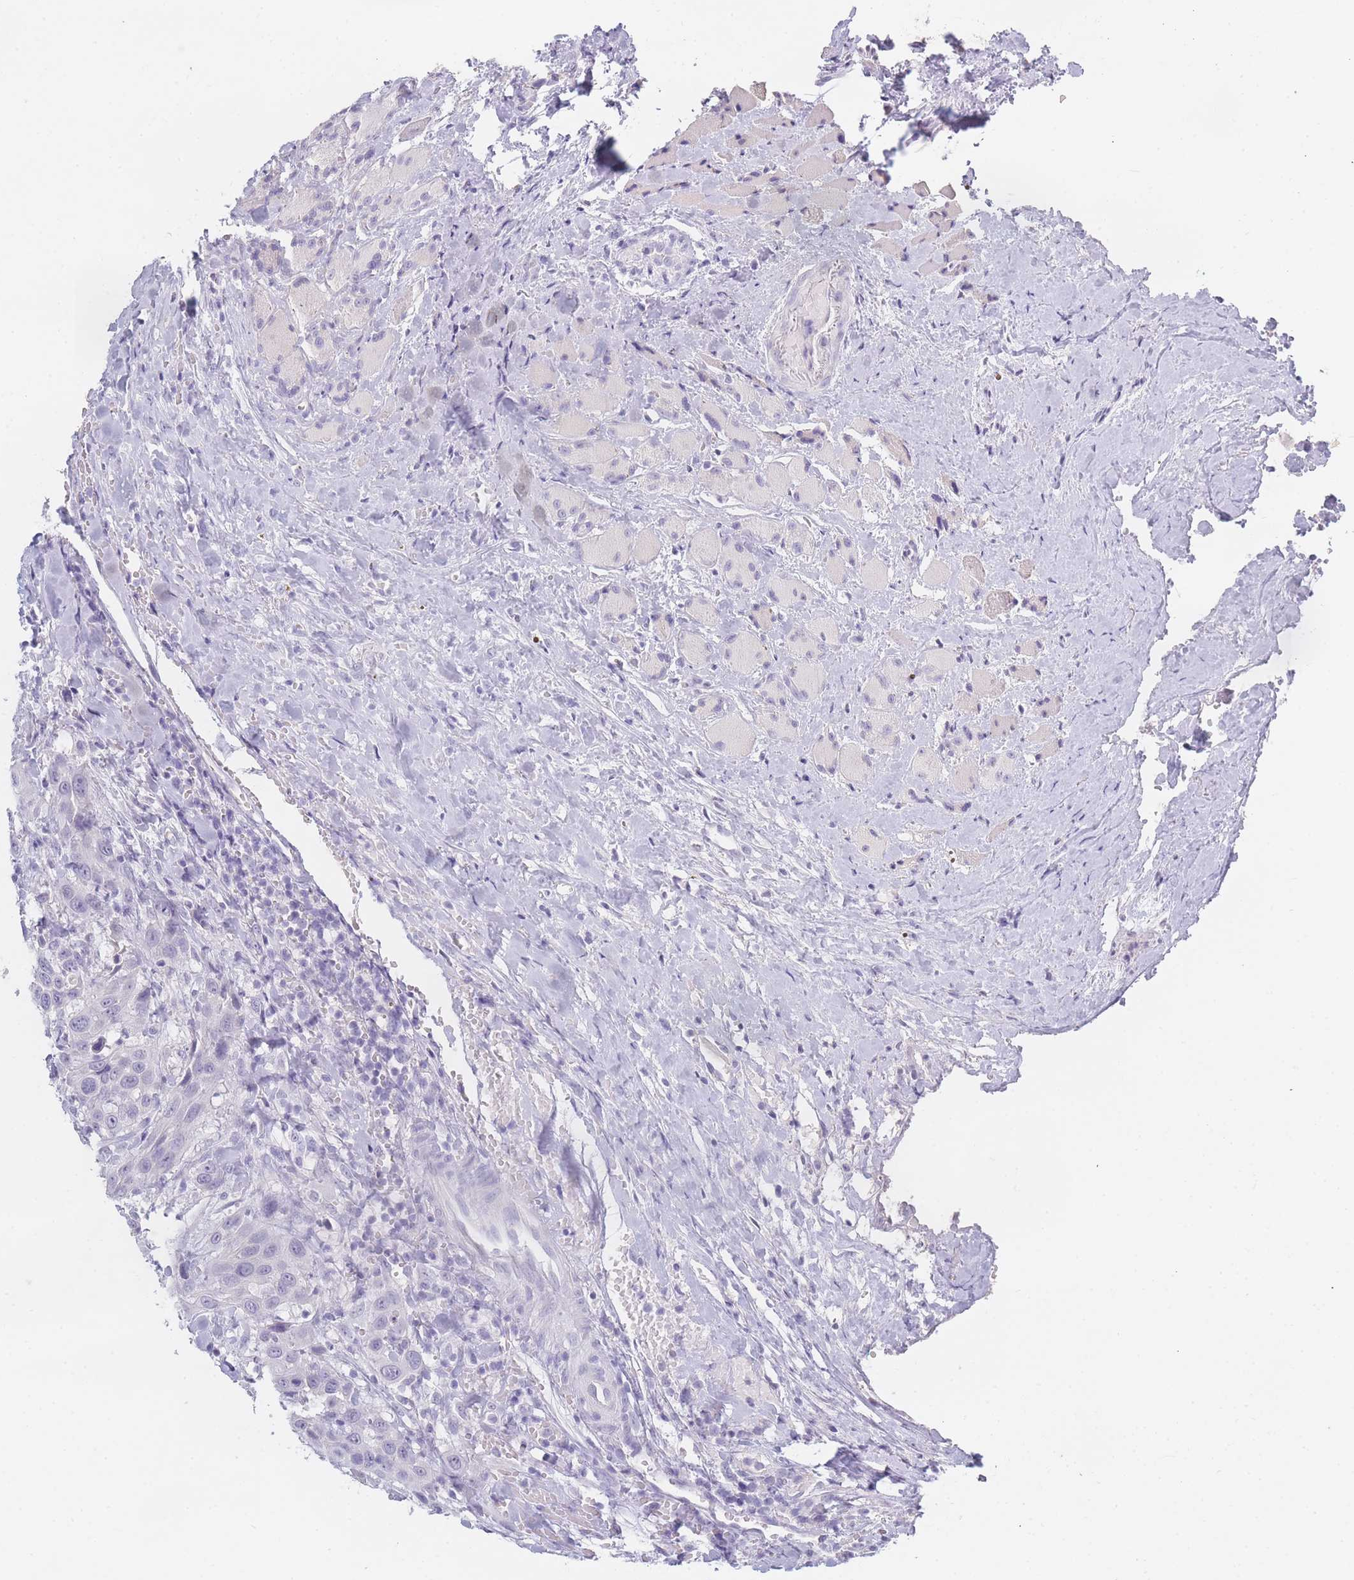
{"staining": {"intensity": "negative", "quantity": "none", "location": "none"}, "tissue": "head and neck cancer", "cell_type": "Tumor cells", "image_type": "cancer", "snomed": [{"axis": "morphology", "description": "Squamous cell carcinoma, NOS"}, {"axis": "topography", "description": "Head-Neck"}], "caption": "Immunohistochemistry (IHC) of human head and neck cancer exhibits no positivity in tumor cells.", "gene": "INS", "patient": {"sex": "male", "age": 81}}